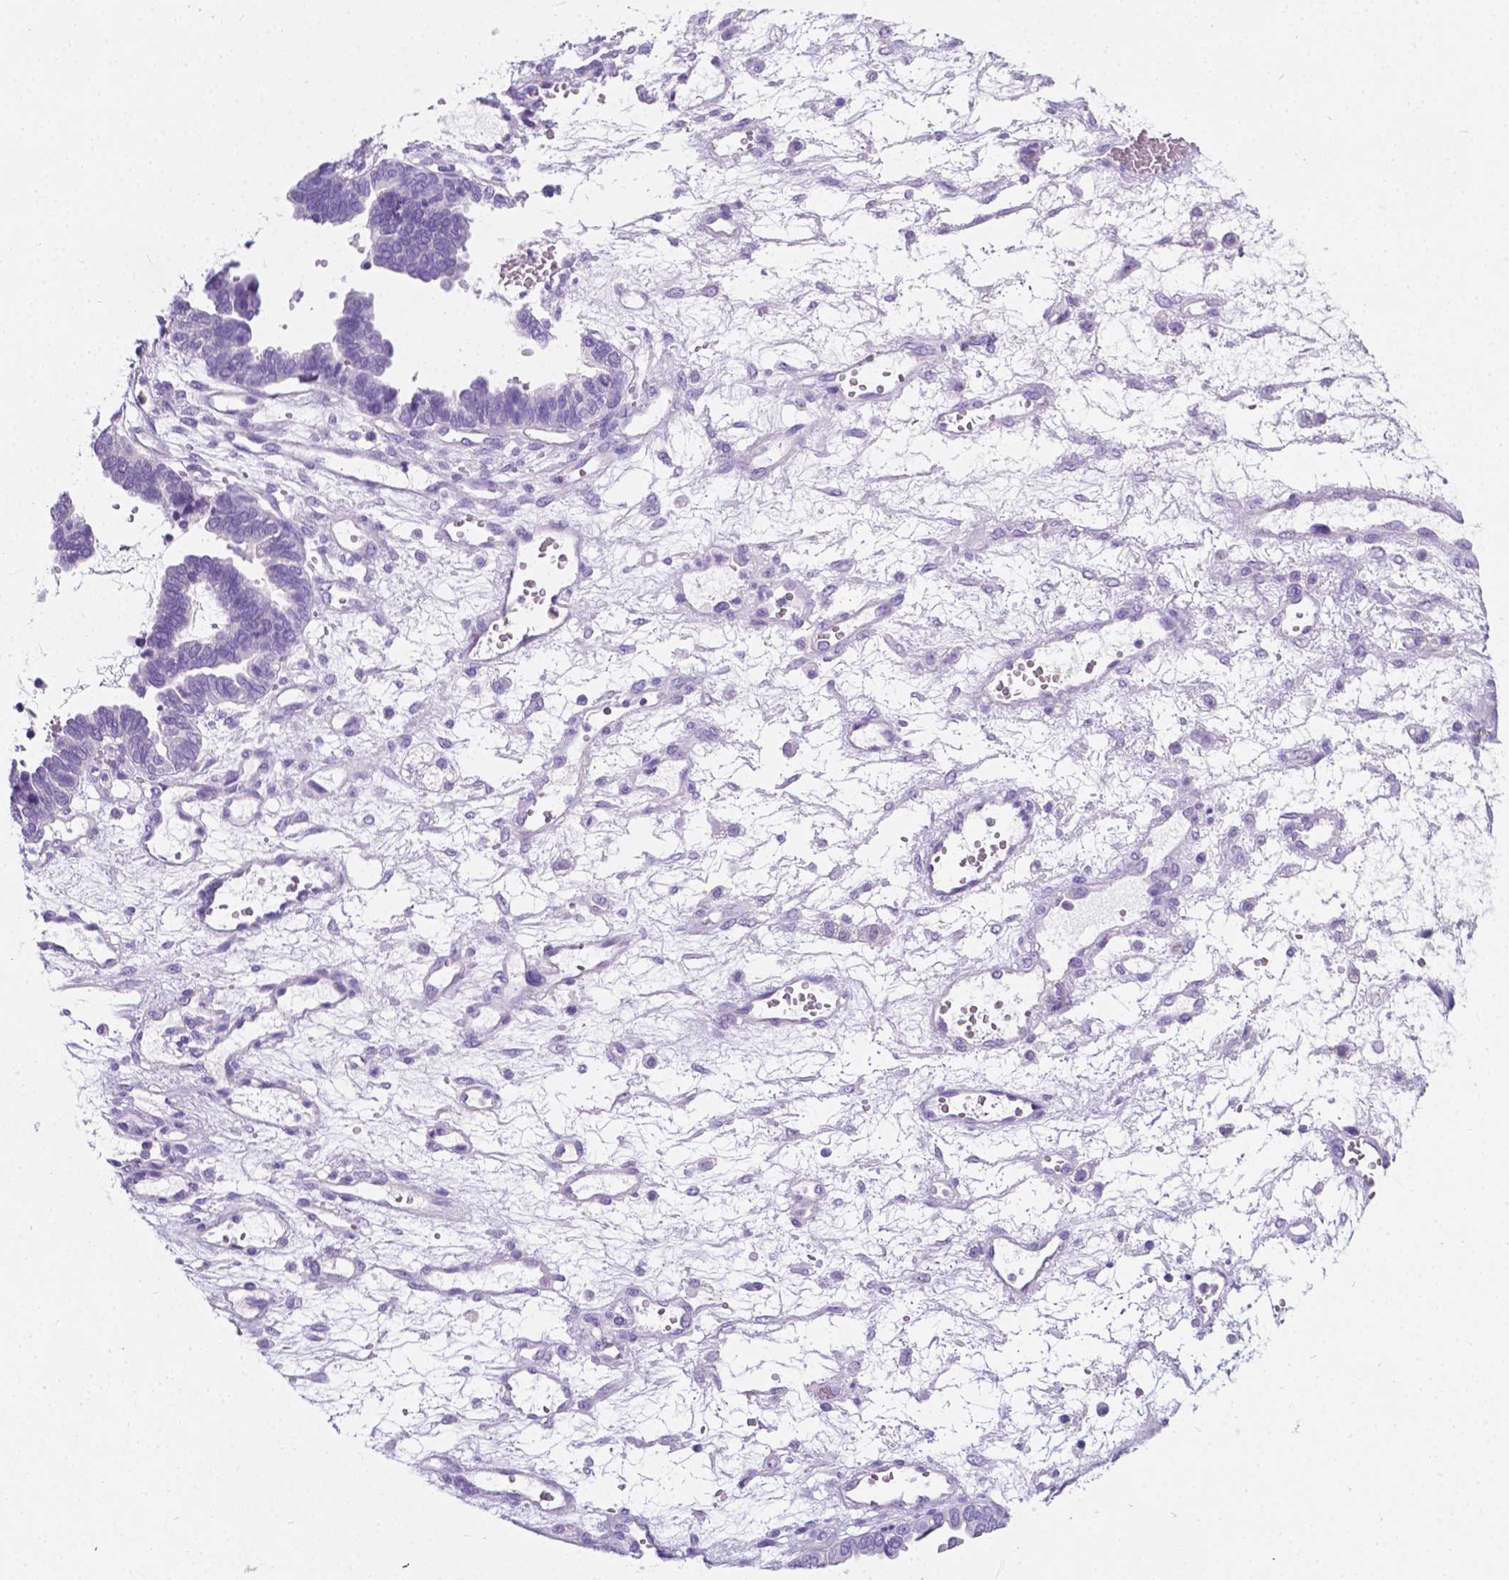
{"staining": {"intensity": "negative", "quantity": "none", "location": "none"}, "tissue": "ovarian cancer", "cell_type": "Tumor cells", "image_type": "cancer", "snomed": [{"axis": "morphology", "description": "Cystadenocarcinoma, serous, NOS"}, {"axis": "topography", "description": "Ovary"}], "caption": "DAB immunohistochemical staining of ovarian cancer shows no significant staining in tumor cells.", "gene": "GNAO1", "patient": {"sex": "female", "age": 51}}